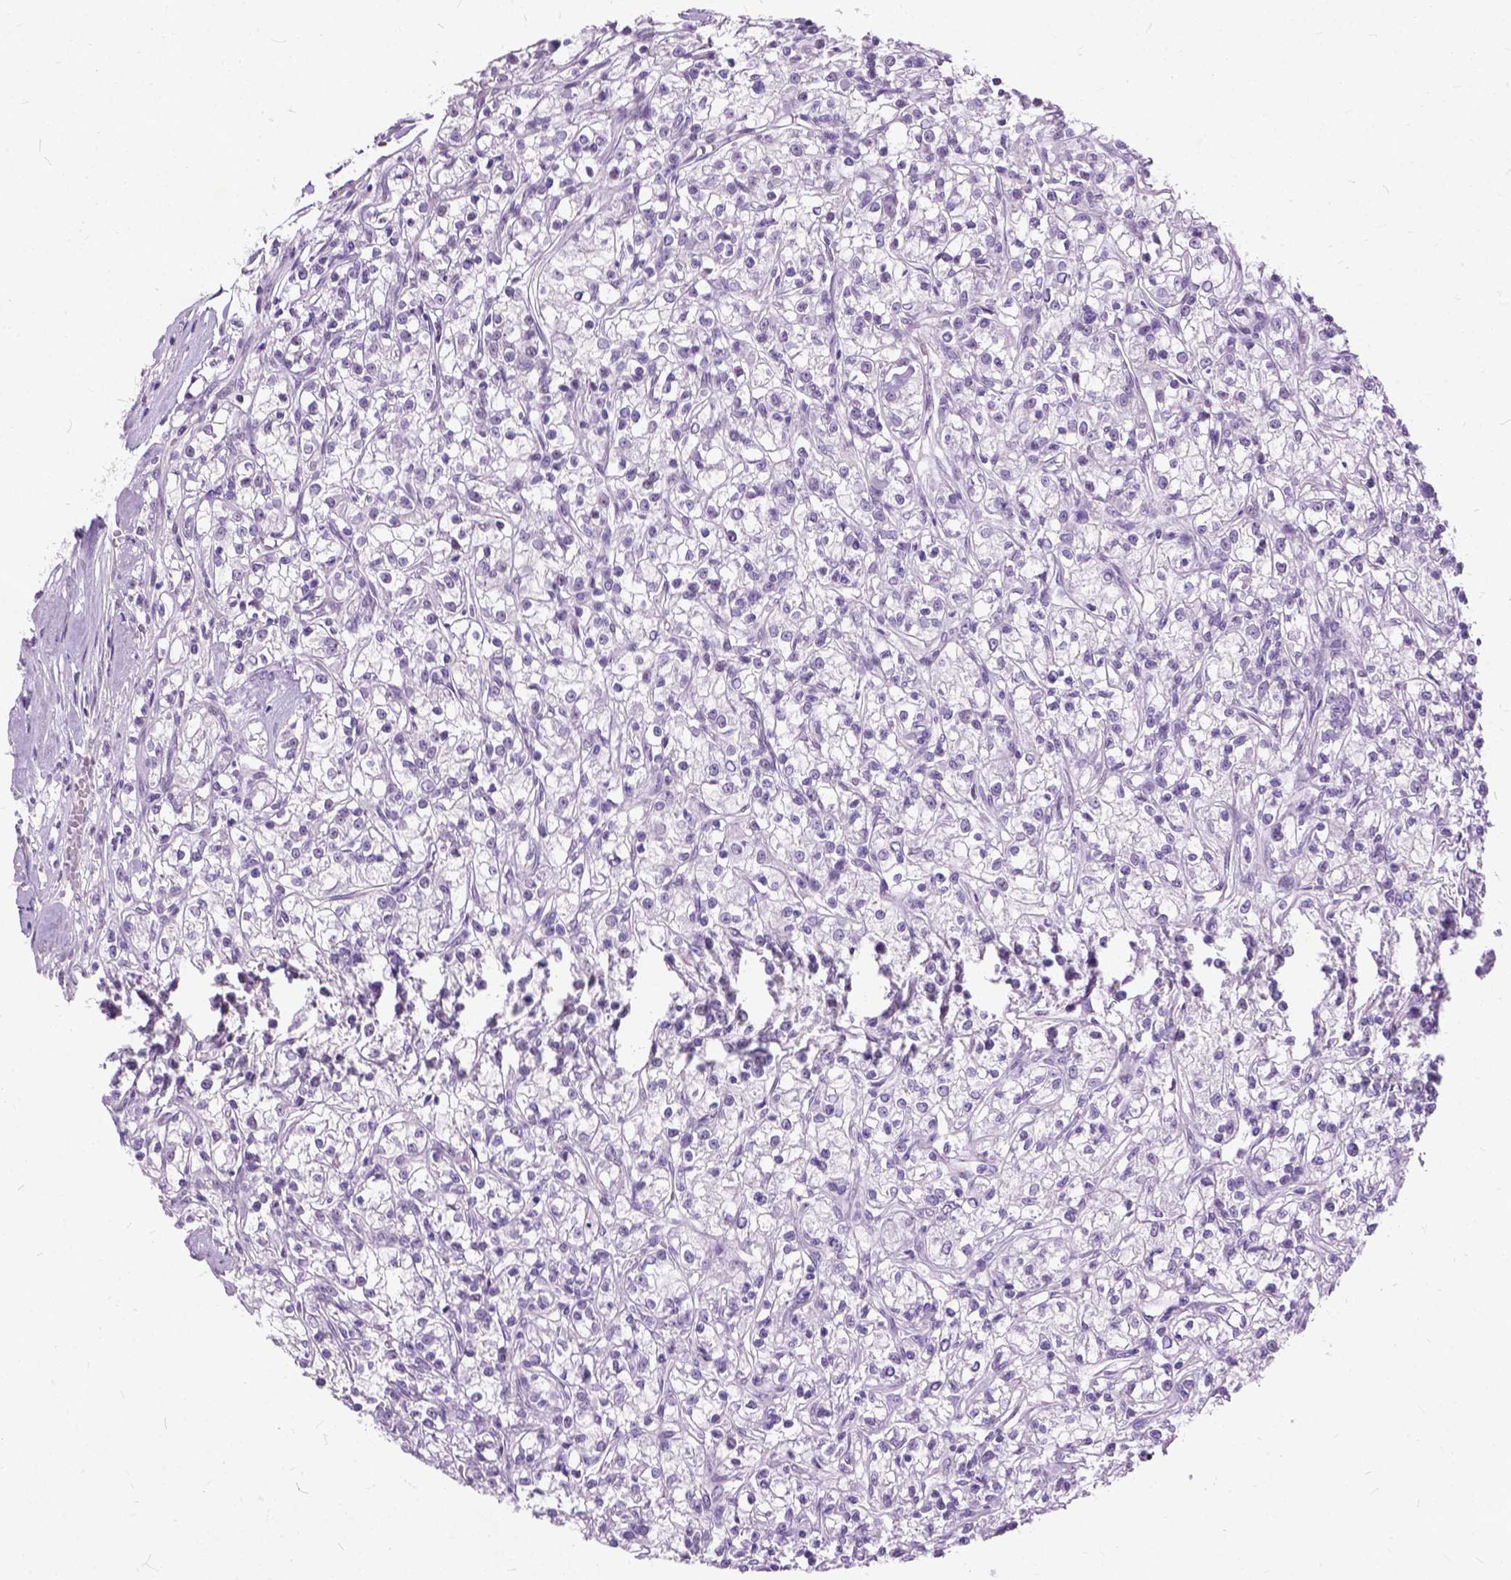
{"staining": {"intensity": "negative", "quantity": "none", "location": "none"}, "tissue": "renal cancer", "cell_type": "Tumor cells", "image_type": "cancer", "snomed": [{"axis": "morphology", "description": "Adenocarcinoma, NOS"}, {"axis": "topography", "description": "Kidney"}], "caption": "Protein analysis of adenocarcinoma (renal) exhibits no significant staining in tumor cells. (DAB (3,3'-diaminobenzidine) immunohistochemistry, high magnification).", "gene": "PROB1", "patient": {"sex": "female", "age": 59}}